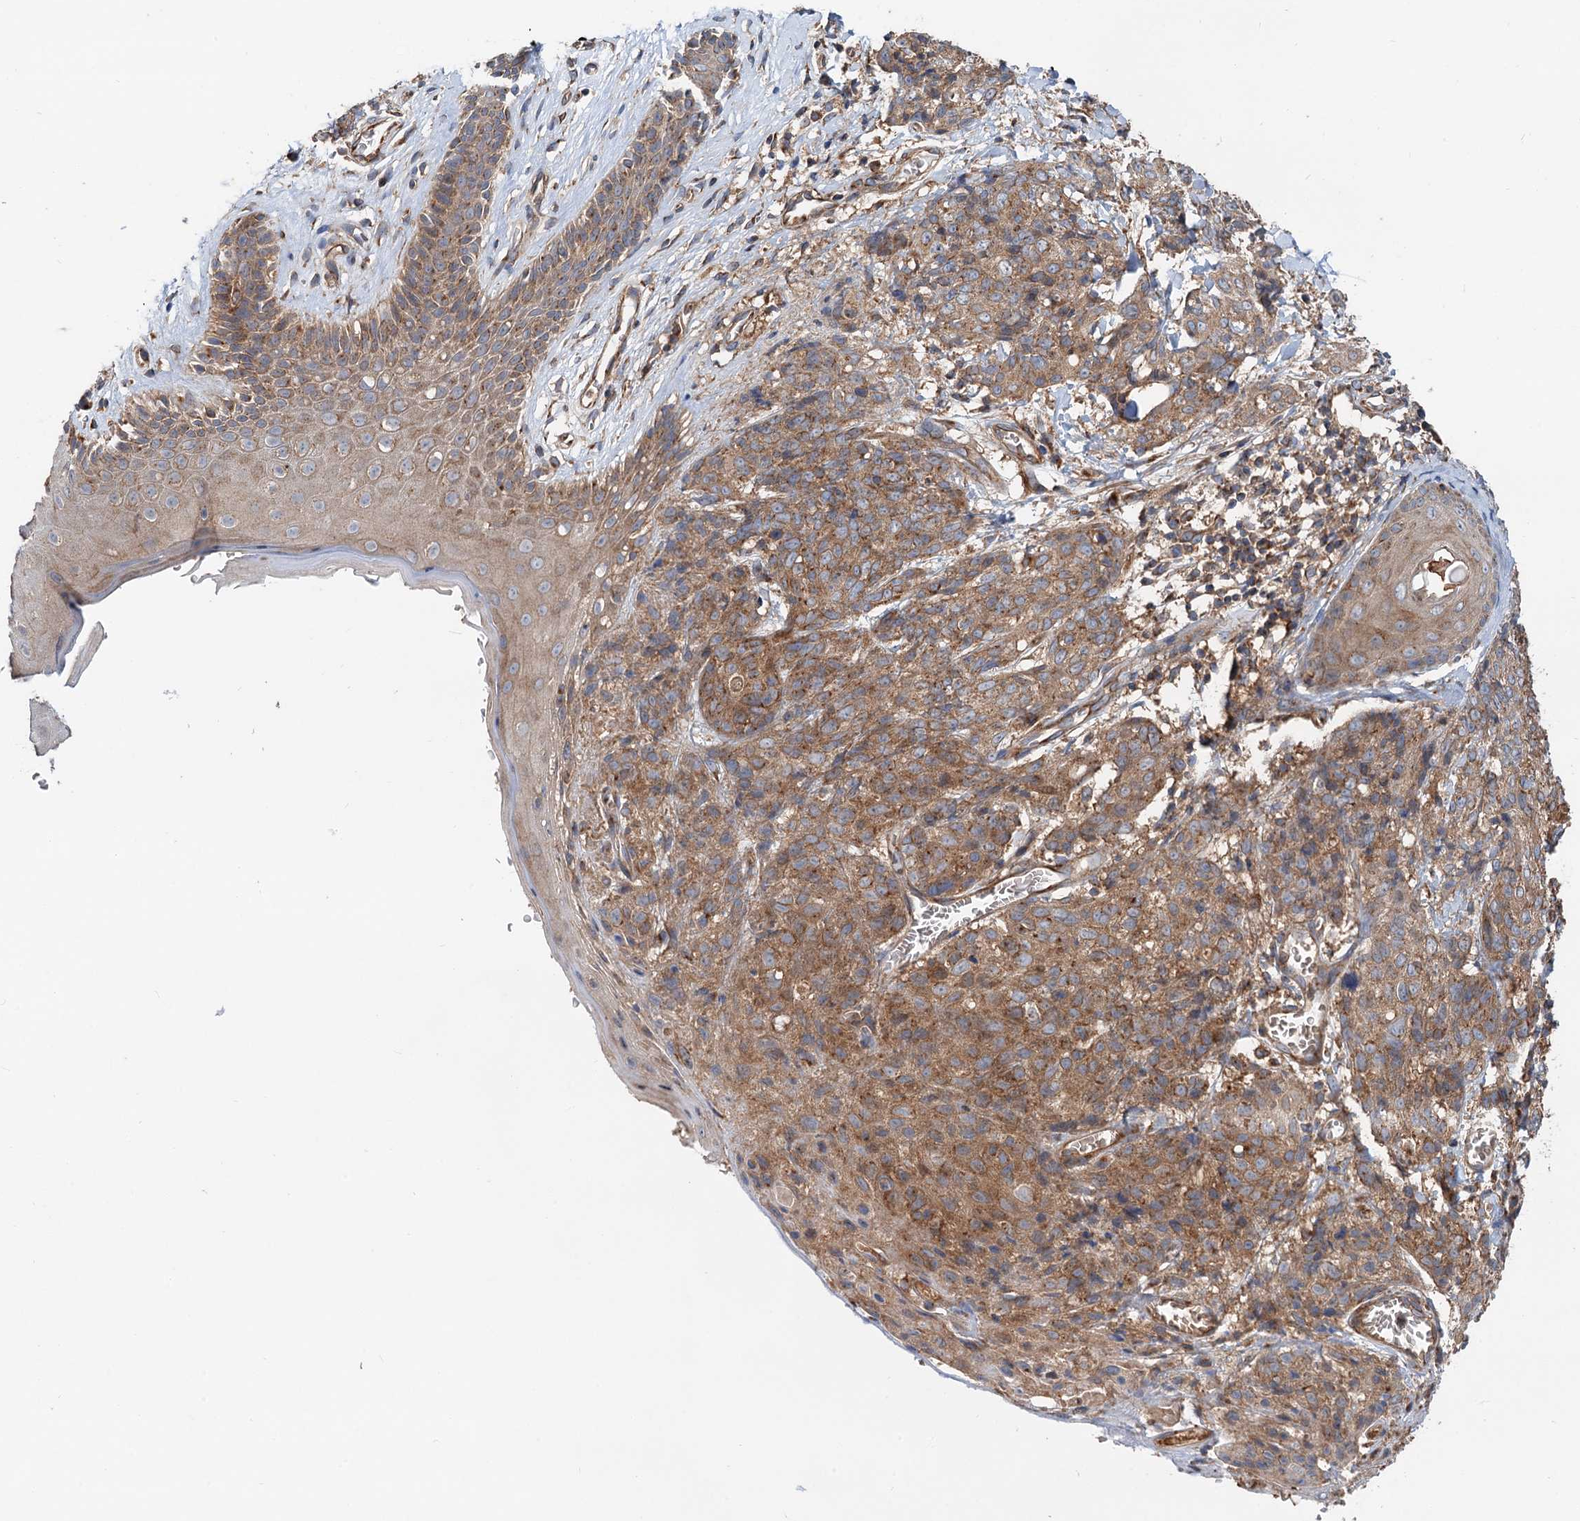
{"staining": {"intensity": "moderate", "quantity": ">75%", "location": "cytoplasmic/membranous"}, "tissue": "skin cancer", "cell_type": "Tumor cells", "image_type": "cancer", "snomed": [{"axis": "morphology", "description": "Squamous cell carcinoma, NOS"}, {"axis": "topography", "description": "Skin"}, {"axis": "topography", "description": "Vulva"}], "caption": "A brown stain highlights moderate cytoplasmic/membranous positivity of a protein in squamous cell carcinoma (skin) tumor cells.", "gene": "ANKRD26", "patient": {"sex": "female", "age": 85}}